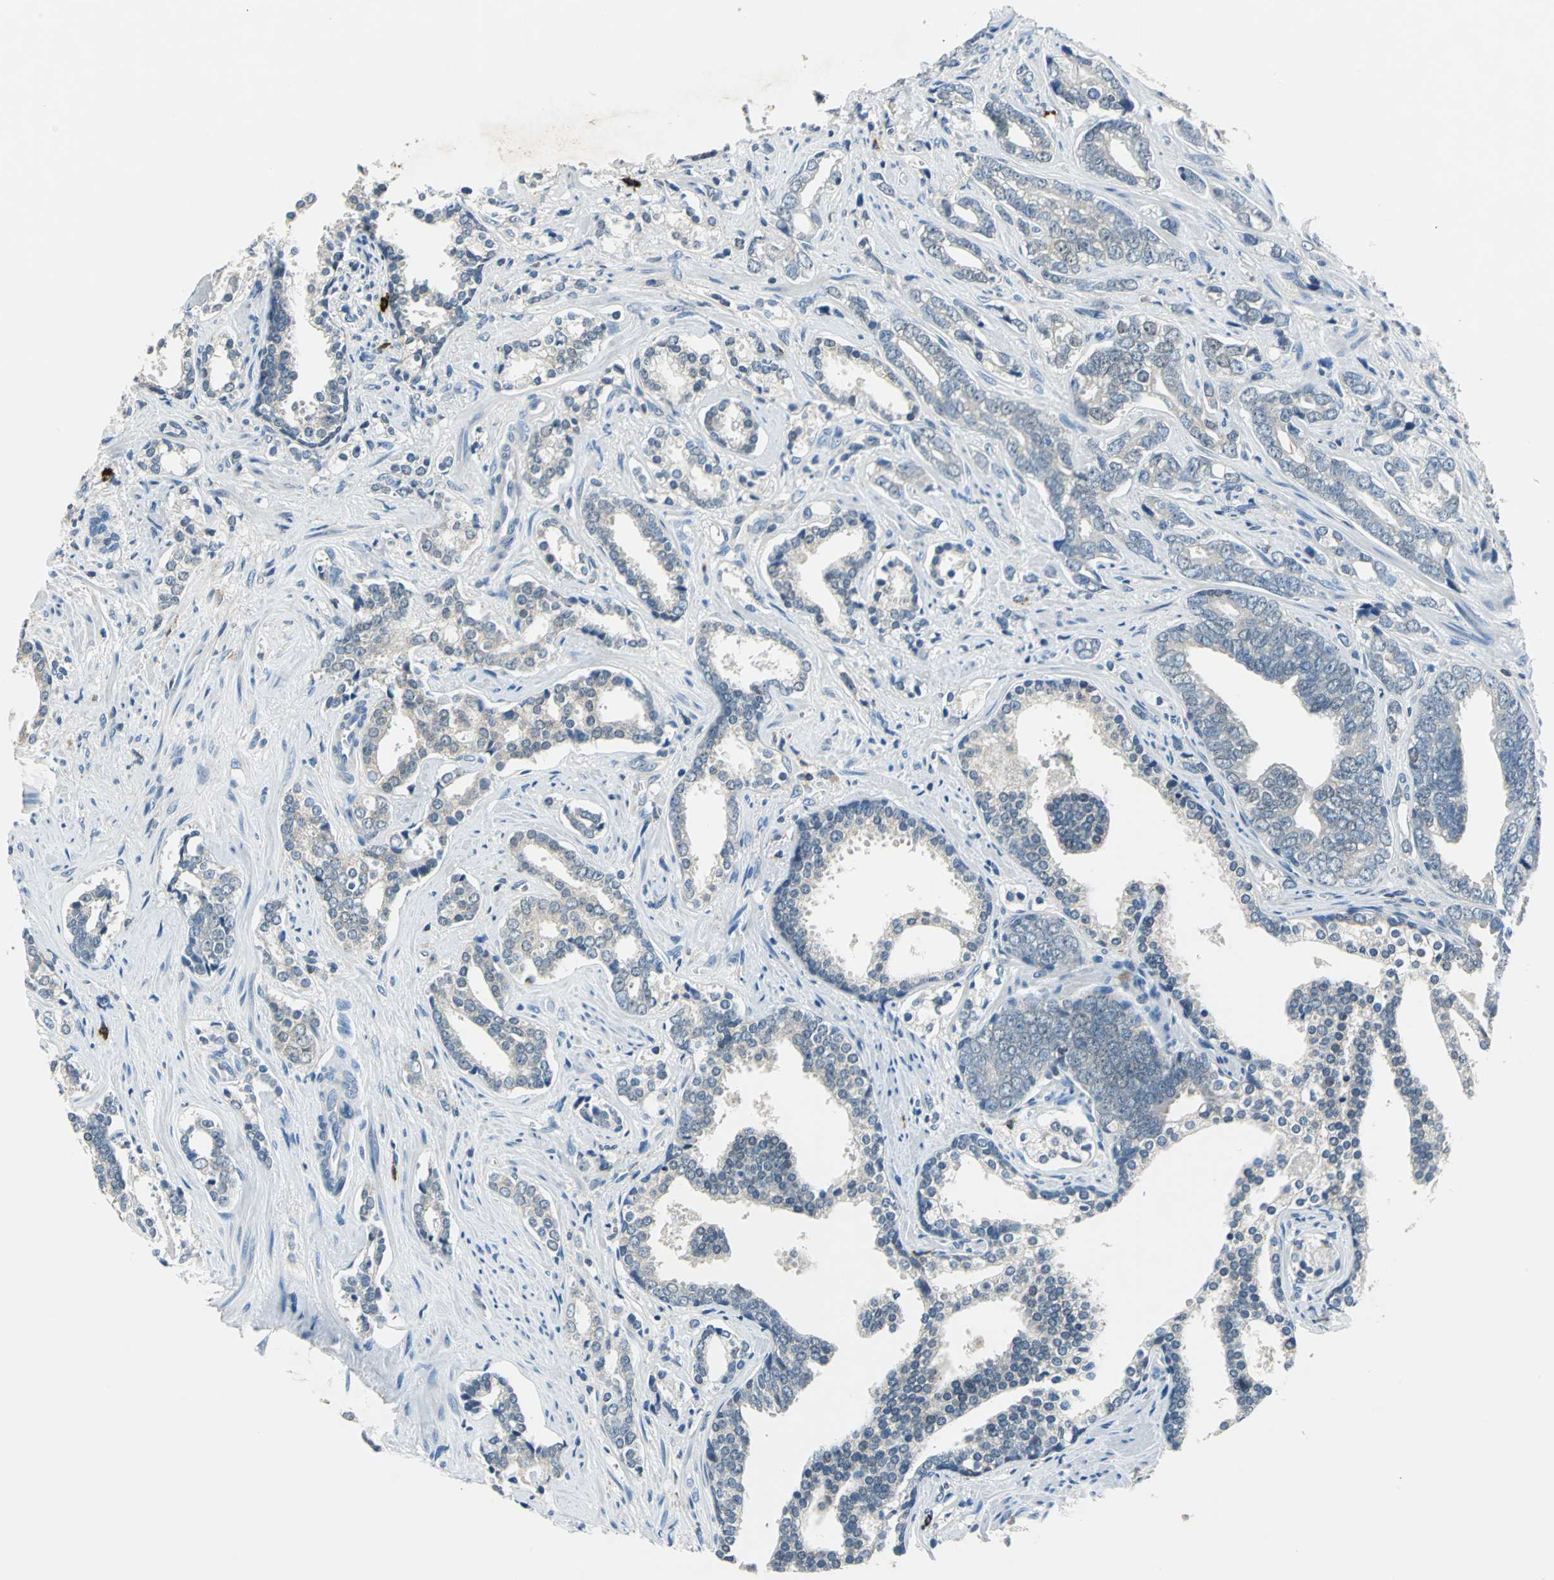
{"staining": {"intensity": "weak", "quantity": "25%-75%", "location": "cytoplasmic/membranous"}, "tissue": "prostate cancer", "cell_type": "Tumor cells", "image_type": "cancer", "snomed": [{"axis": "morphology", "description": "Adenocarcinoma, High grade"}, {"axis": "topography", "description": "Prostate"}], "caption": "Human prostate cancer stained with a brown dye exhibits weak cytoplasmic/membranous positive expression in approximately 25%-75% of tumor cells.", "gene": "CPA3", "patient": {"sex": "male", "age": 67}}